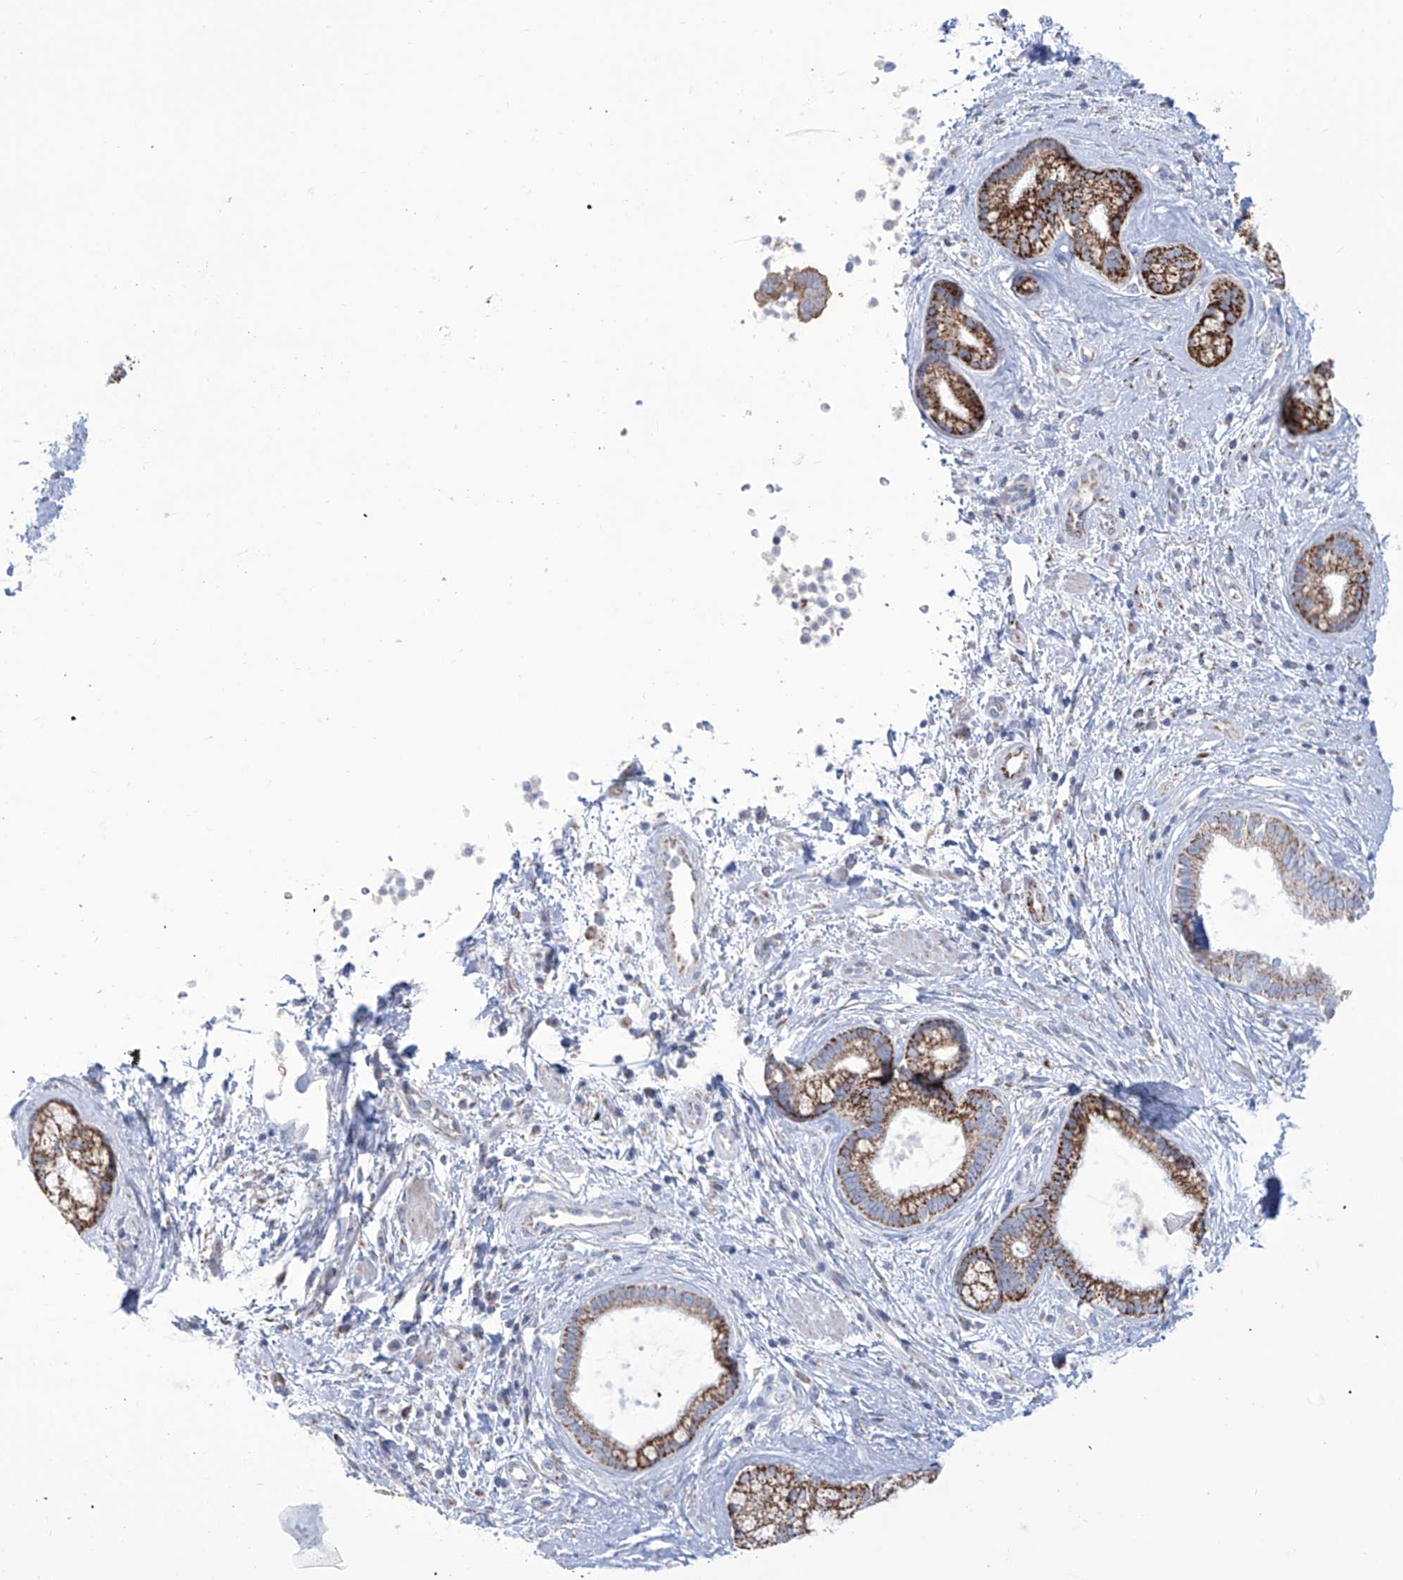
{"staining": {"intensity": "strong", "quantity": "25%-75%", "location": "cytoplasmic/membranous"}, "tissue": "pancreatic cancer", "cell_type": "Tumor cells", "image_type": "cancer", "snomed": [{"axis": "morphology", "description": "Adenocarcinoma, NOS"}, {"axis": "topography", "description": "Pancreas"}], "caption": "The photomicrograph displays staining of adenocarcinoma (pancreatic), revealing strong cytoplasmic/membranous protein staining (brown color) within tumor cells.", "gene": "ALDH6A1", "patient": {"sex": "female", "age": 73}}